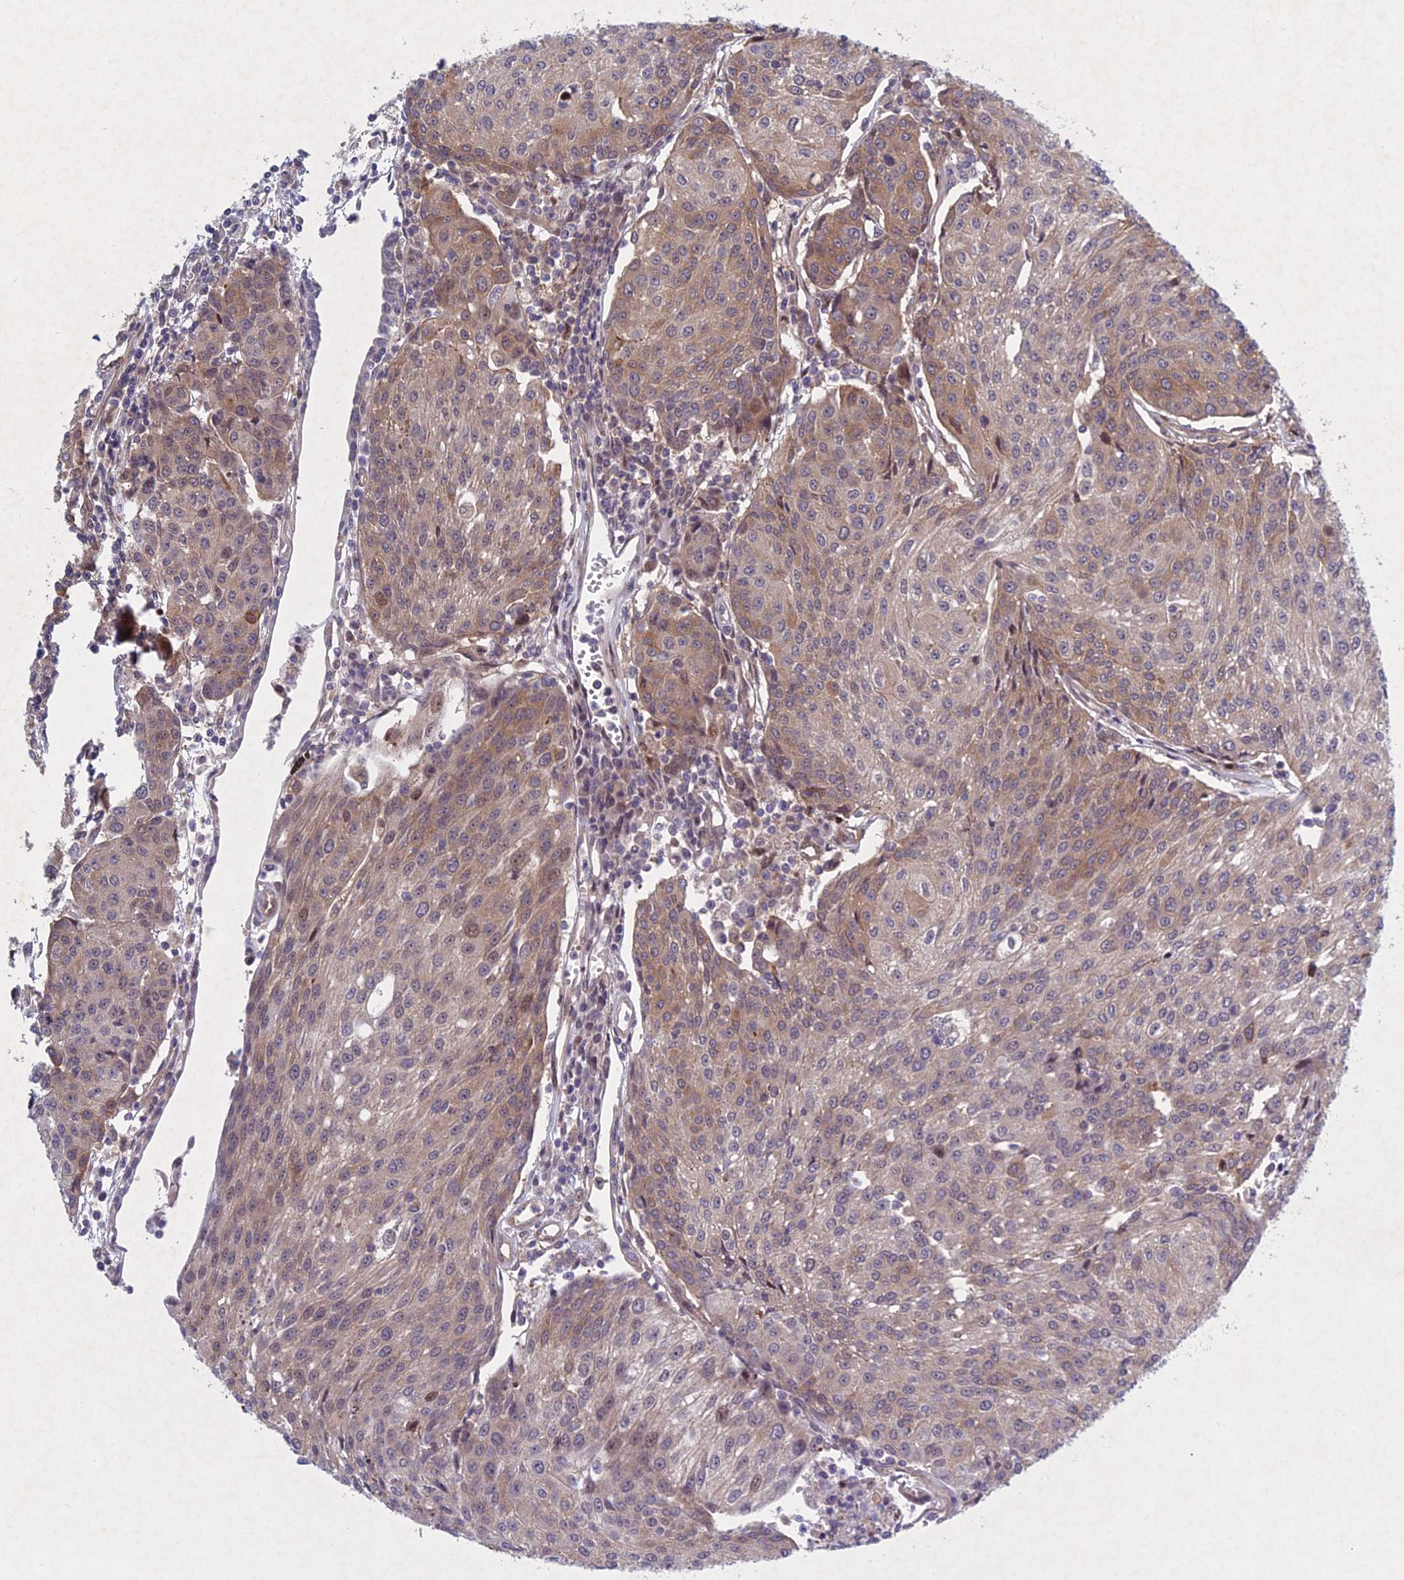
{"staining": {"intensity": "weak", "quantity": "25%-75%", "location": "cytoplasmic/membranous"}, "tissue": "urothelial cancer", "cell_type": "Tumor cells", "image_type": "cancer", "snomed": [{"axis": "morphology", "description": "Urothelial carcinoma, High grade"}, {"axis": "topography", "description": "Urinary bladder"}], "caption": "Protein staining of urothelial carcinoma (high-grade) tissue shows weak cytoplasmic/membranous staining in about 25%-75% of tumor cells.", "gene": "PTHLH", "patient": {"sex": "female", "age": 85}}